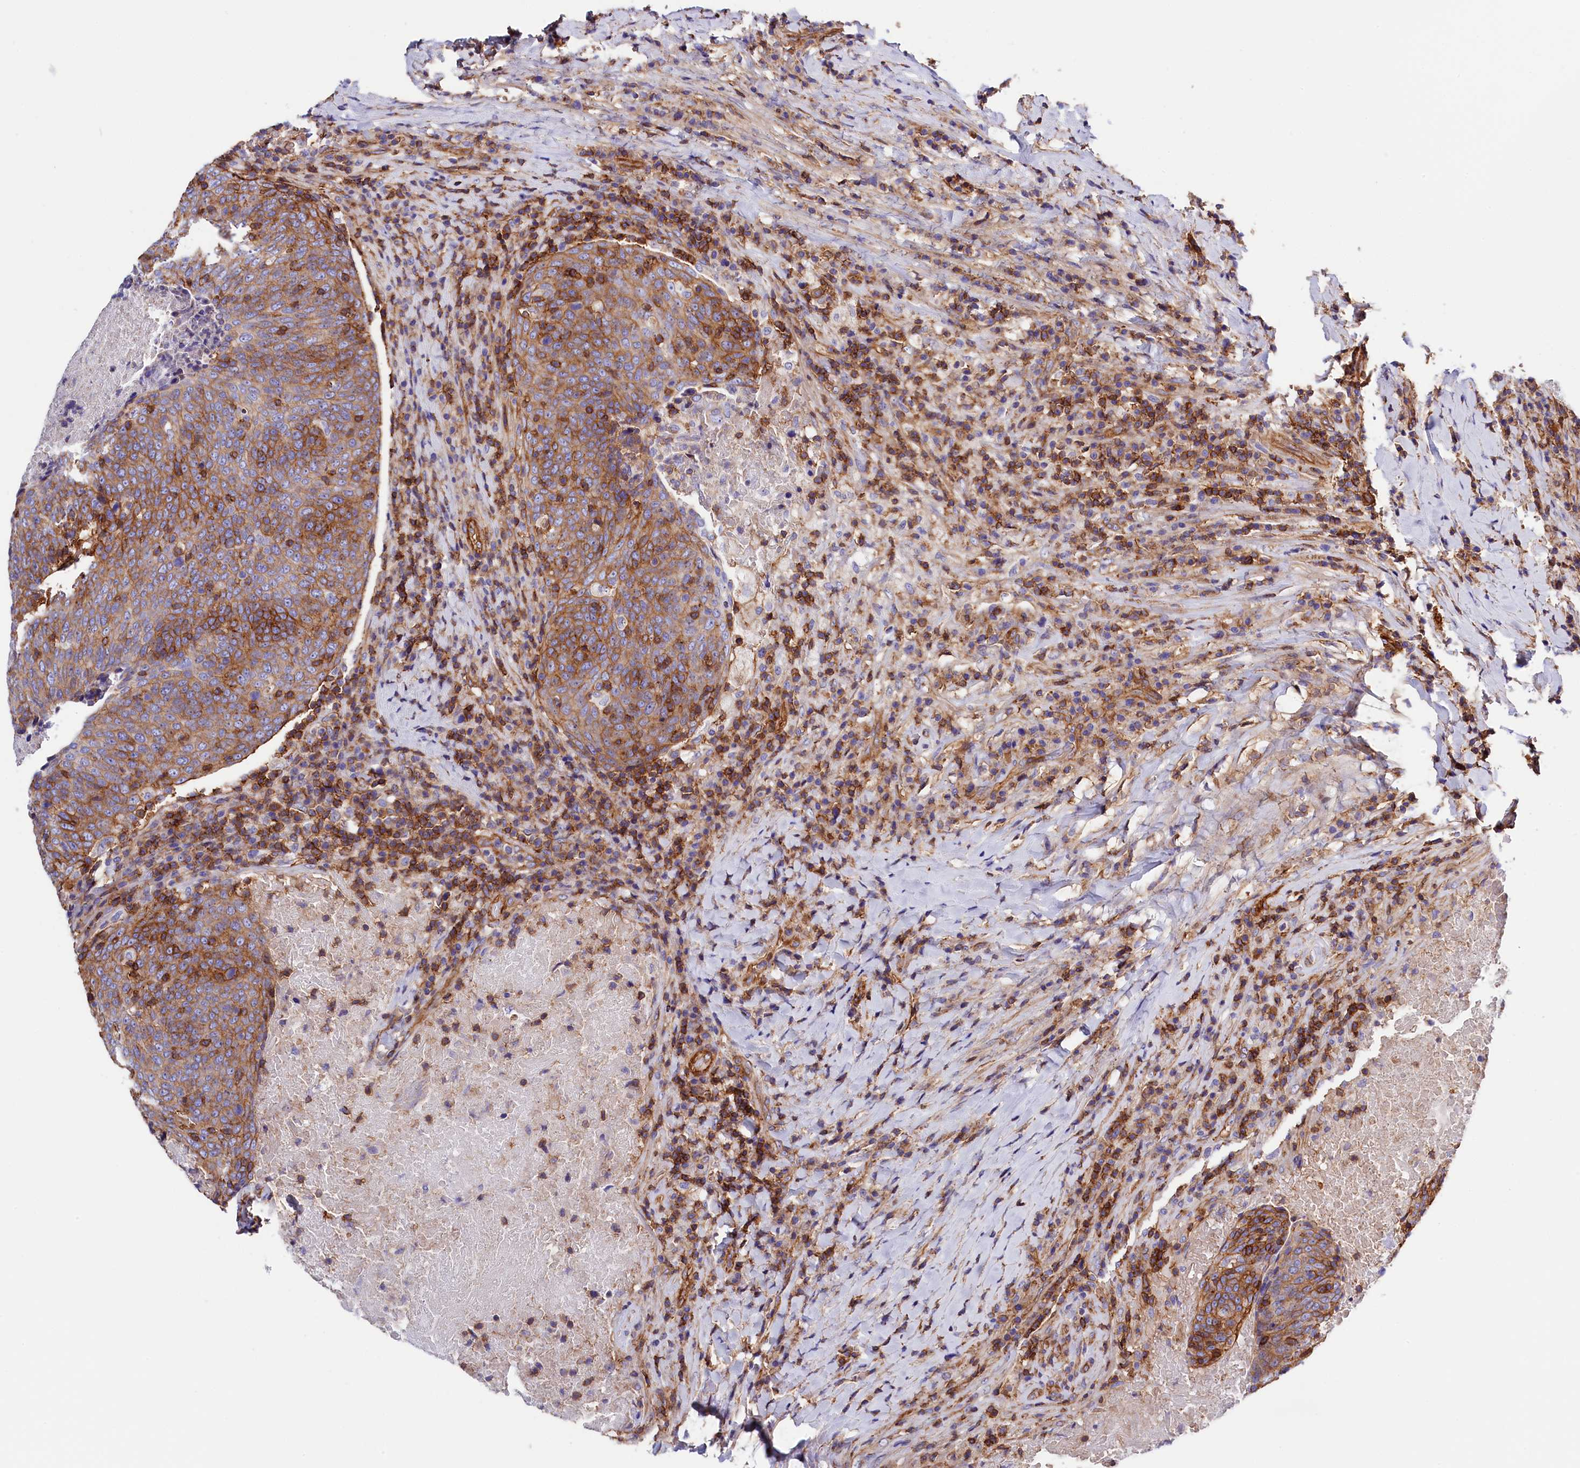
{"staining": {"intensity": "moderate", "quantity": ">75%", "location": "cytoplasmic/membranous"}, "tissue": "head and neck cancer", "cell_type": "Tumor cells", "image_type": "cancer", "snomed": [{"axis": "morphology", "description": "Squamous cell carcinoma, NOS"}, {"axis": "morphology", "description": "Squamous cell carcinoma, metastatic, NOS"}, {"axis": "topography", "description": "Lymph node"}, {"axis": "topography", "description": "Head-Neck"}], "caption": "Immunohistochemistry image of head and neck squamous cell carcinoma stained for a protein (brown), which exhibits medium levels of moderate cytoplasmic/membranous expression in about >75% of tumor cells.", "gene": "ATP2B4", "patient": {"sex": "male", "age": 62}}